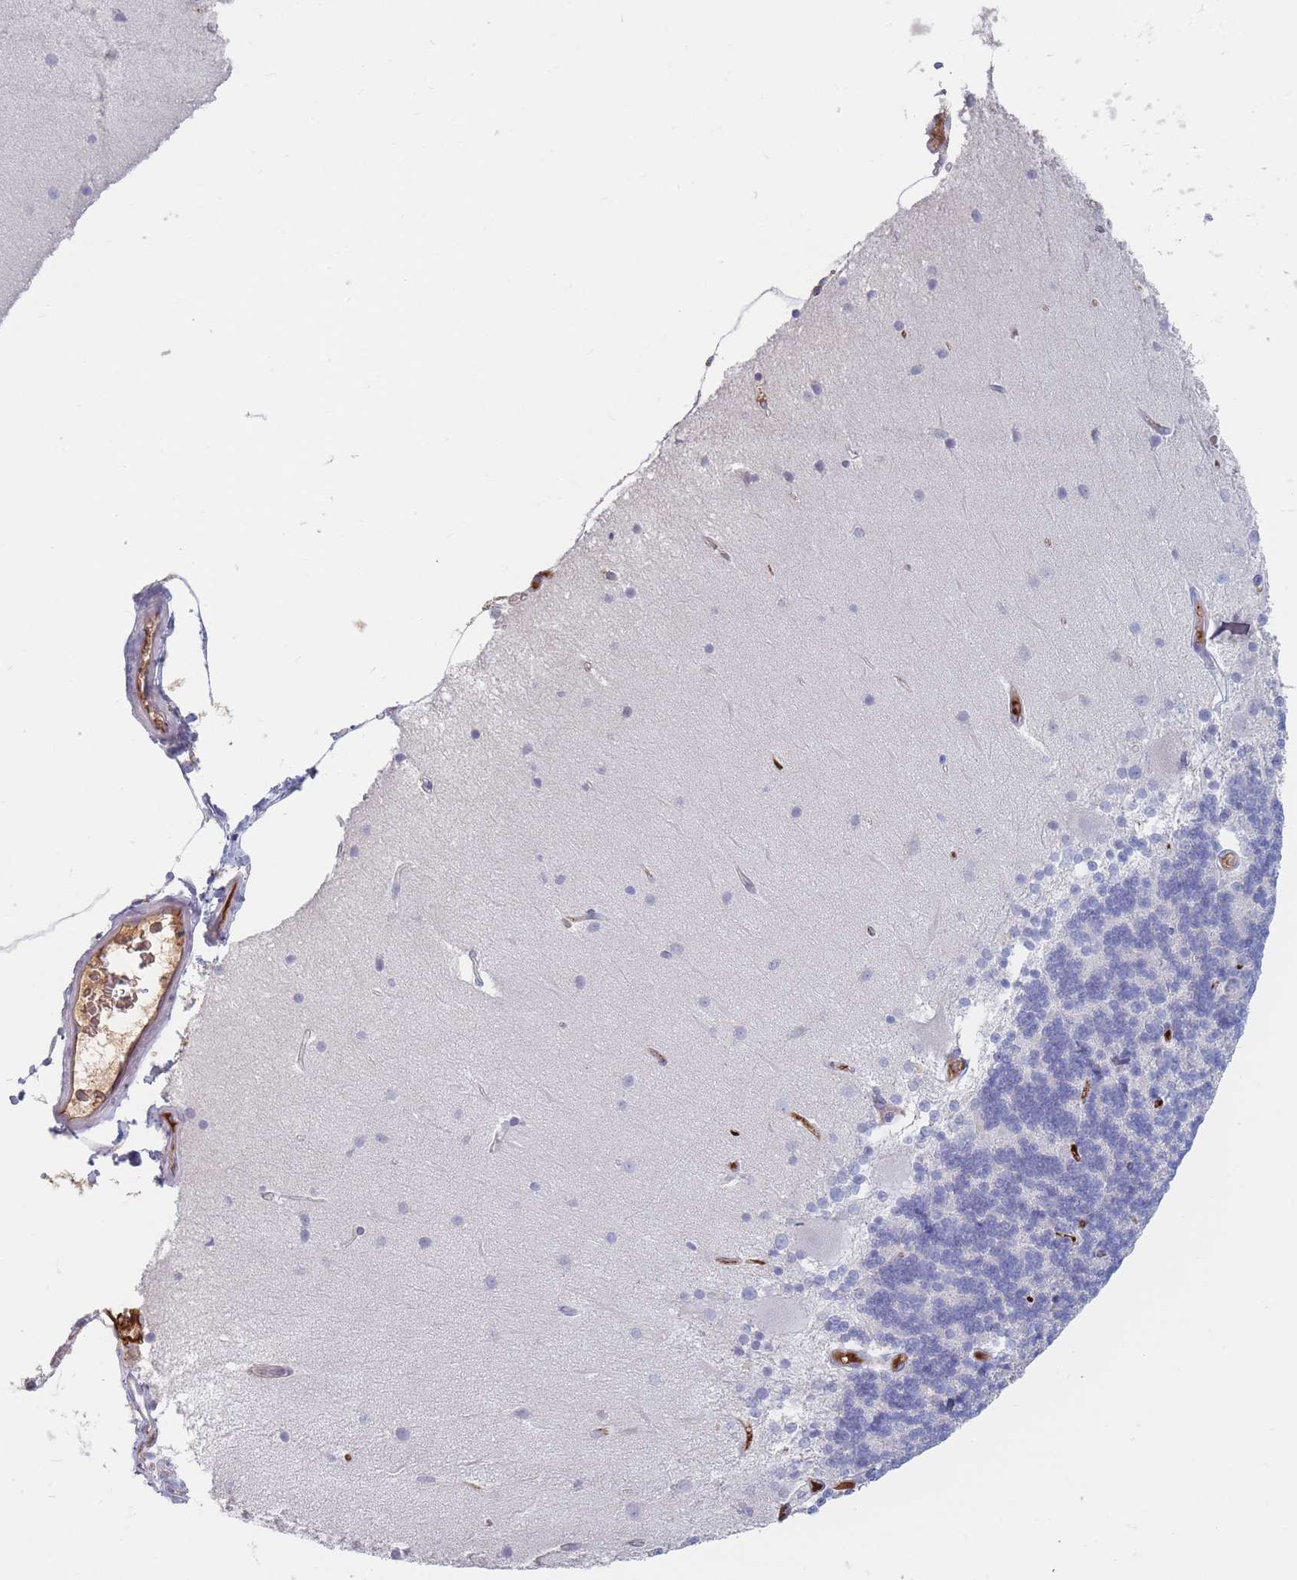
{"staining": {"intensity": "negative", "quantity": "none", "location": "none"}, "tissue": "cerebellum", "cell_type": "Cells in granular layer", "image_type": "normal", "snomed": [{"axis": "morphology", "description": "Normal tissue, NOS"}, {"axis": "topography", "description": "Cerebellum"}], "caption": "IHC photomicrograph of unremarkable cerebellum stained for a protein (brown), which exhibits no staining in cells in granular layer.", "gene": "PRG4", "patient": {"sex": "female", "age": 54}}